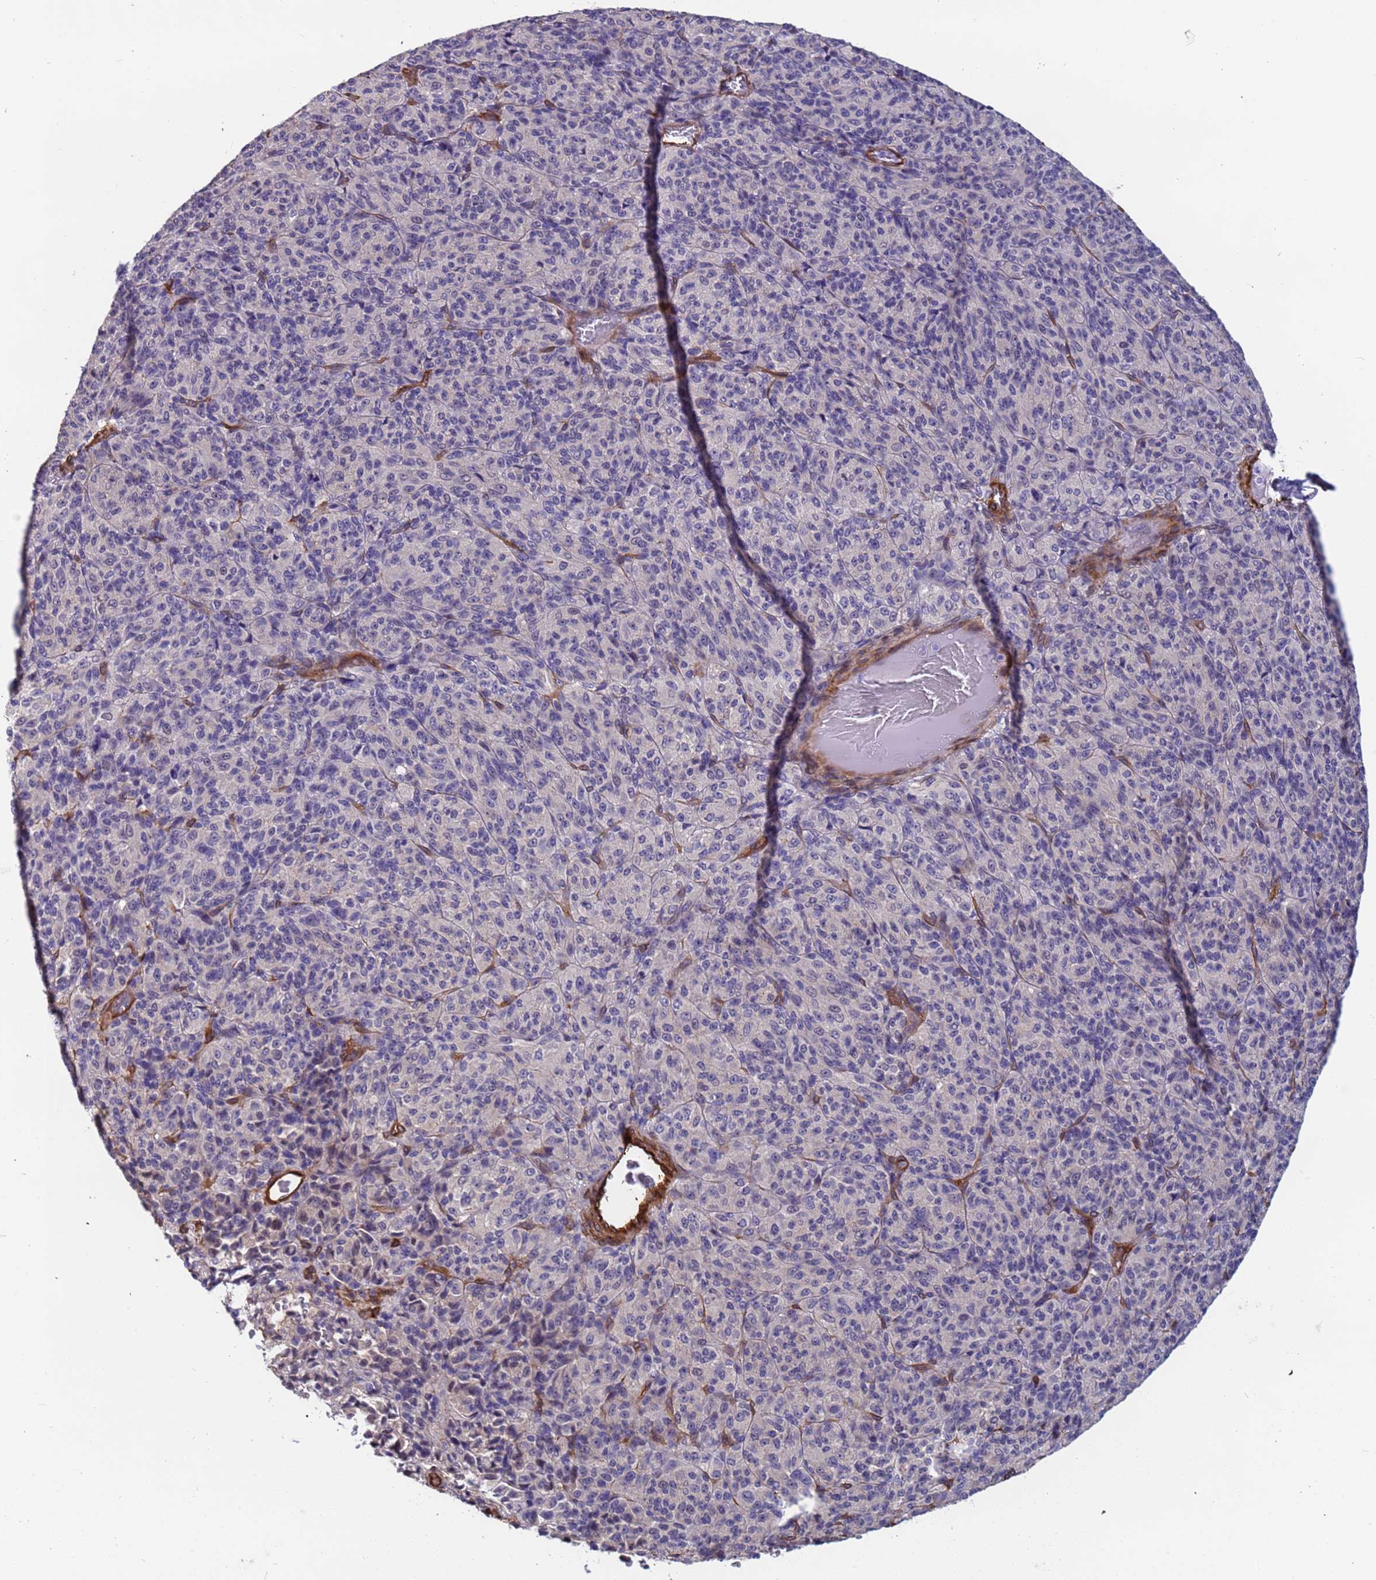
{"staining": {"intensity": "negative", "quantity": "none", "location": "none"}, "tissue": "melanoma", "cell_type": "Tumor cells", "image_type": "cancer", "snomed": [{"axis": "morphology", "description": "Malignant melanoma, Metastatic site"}, {"axis": "topography", "description": "Brain"}], "caption": "A high-resolution photomicrograph shows IHC staining of malignant melanoma (metastatic site), which reveals no significant expression in tumor cells.", "gene": "EHD2", "patient": {"sex": "female", "age": 56}}